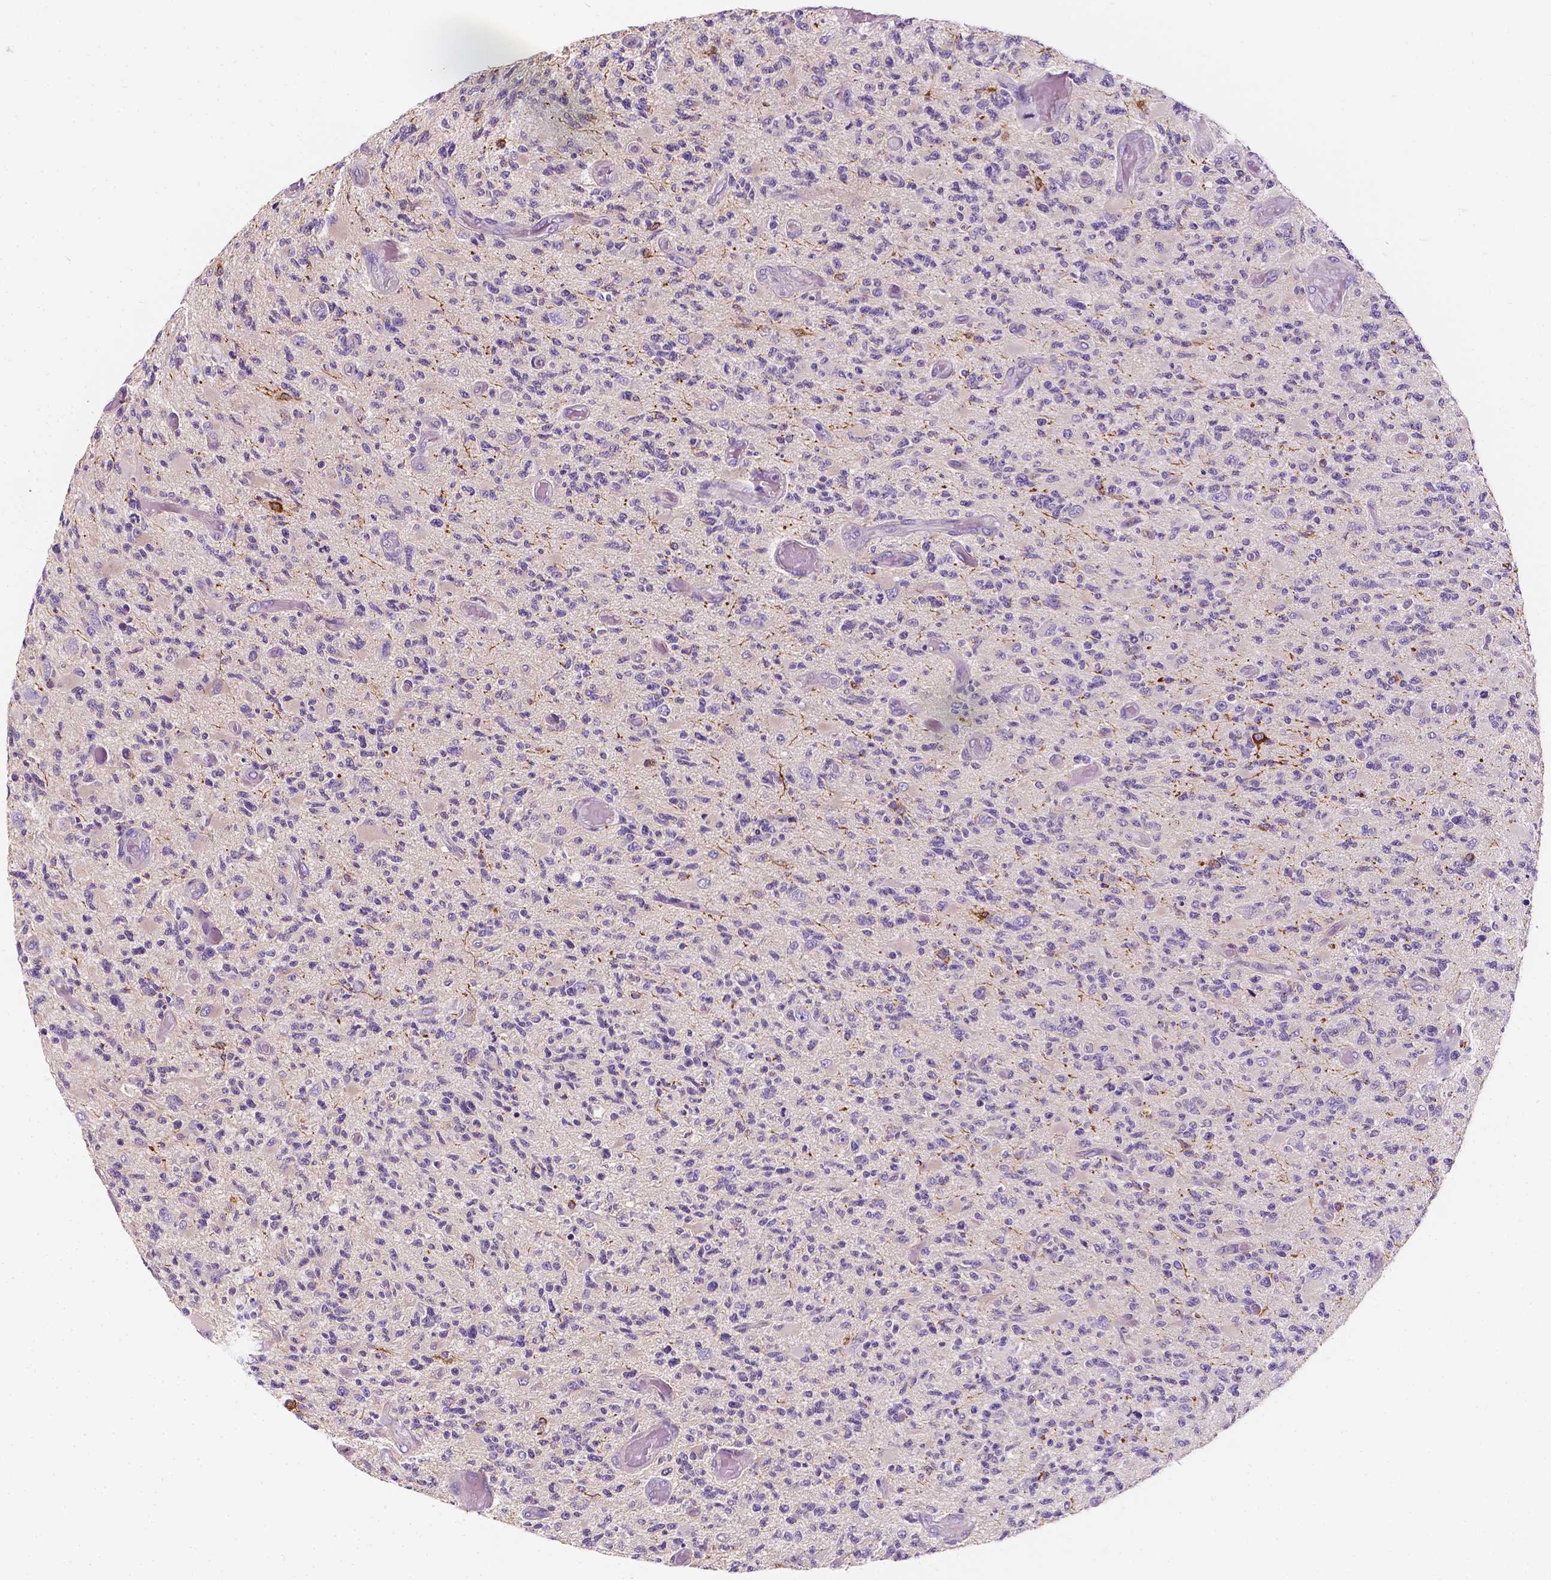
{"staining": {"intensity": "strong", "quantity": "<25%", "location": "cytoplasmic/membranous"}, "tissue": "glioma", "cell_type": "Tumor cells", "image_type": "cancer", "snomed": [{"axis": "morphology", "description": "Glioma, malignant, High grade"}, {"axis": "topography", "description": "Brain"}], "caption": "The image shows a brown stain indicating the presence of a protein in the cytoplasmic/membranous of tumor cells in malignant high-grade glioma.", "gene": "SIRT2", "patient": {"sex": "female", "age": 63}}